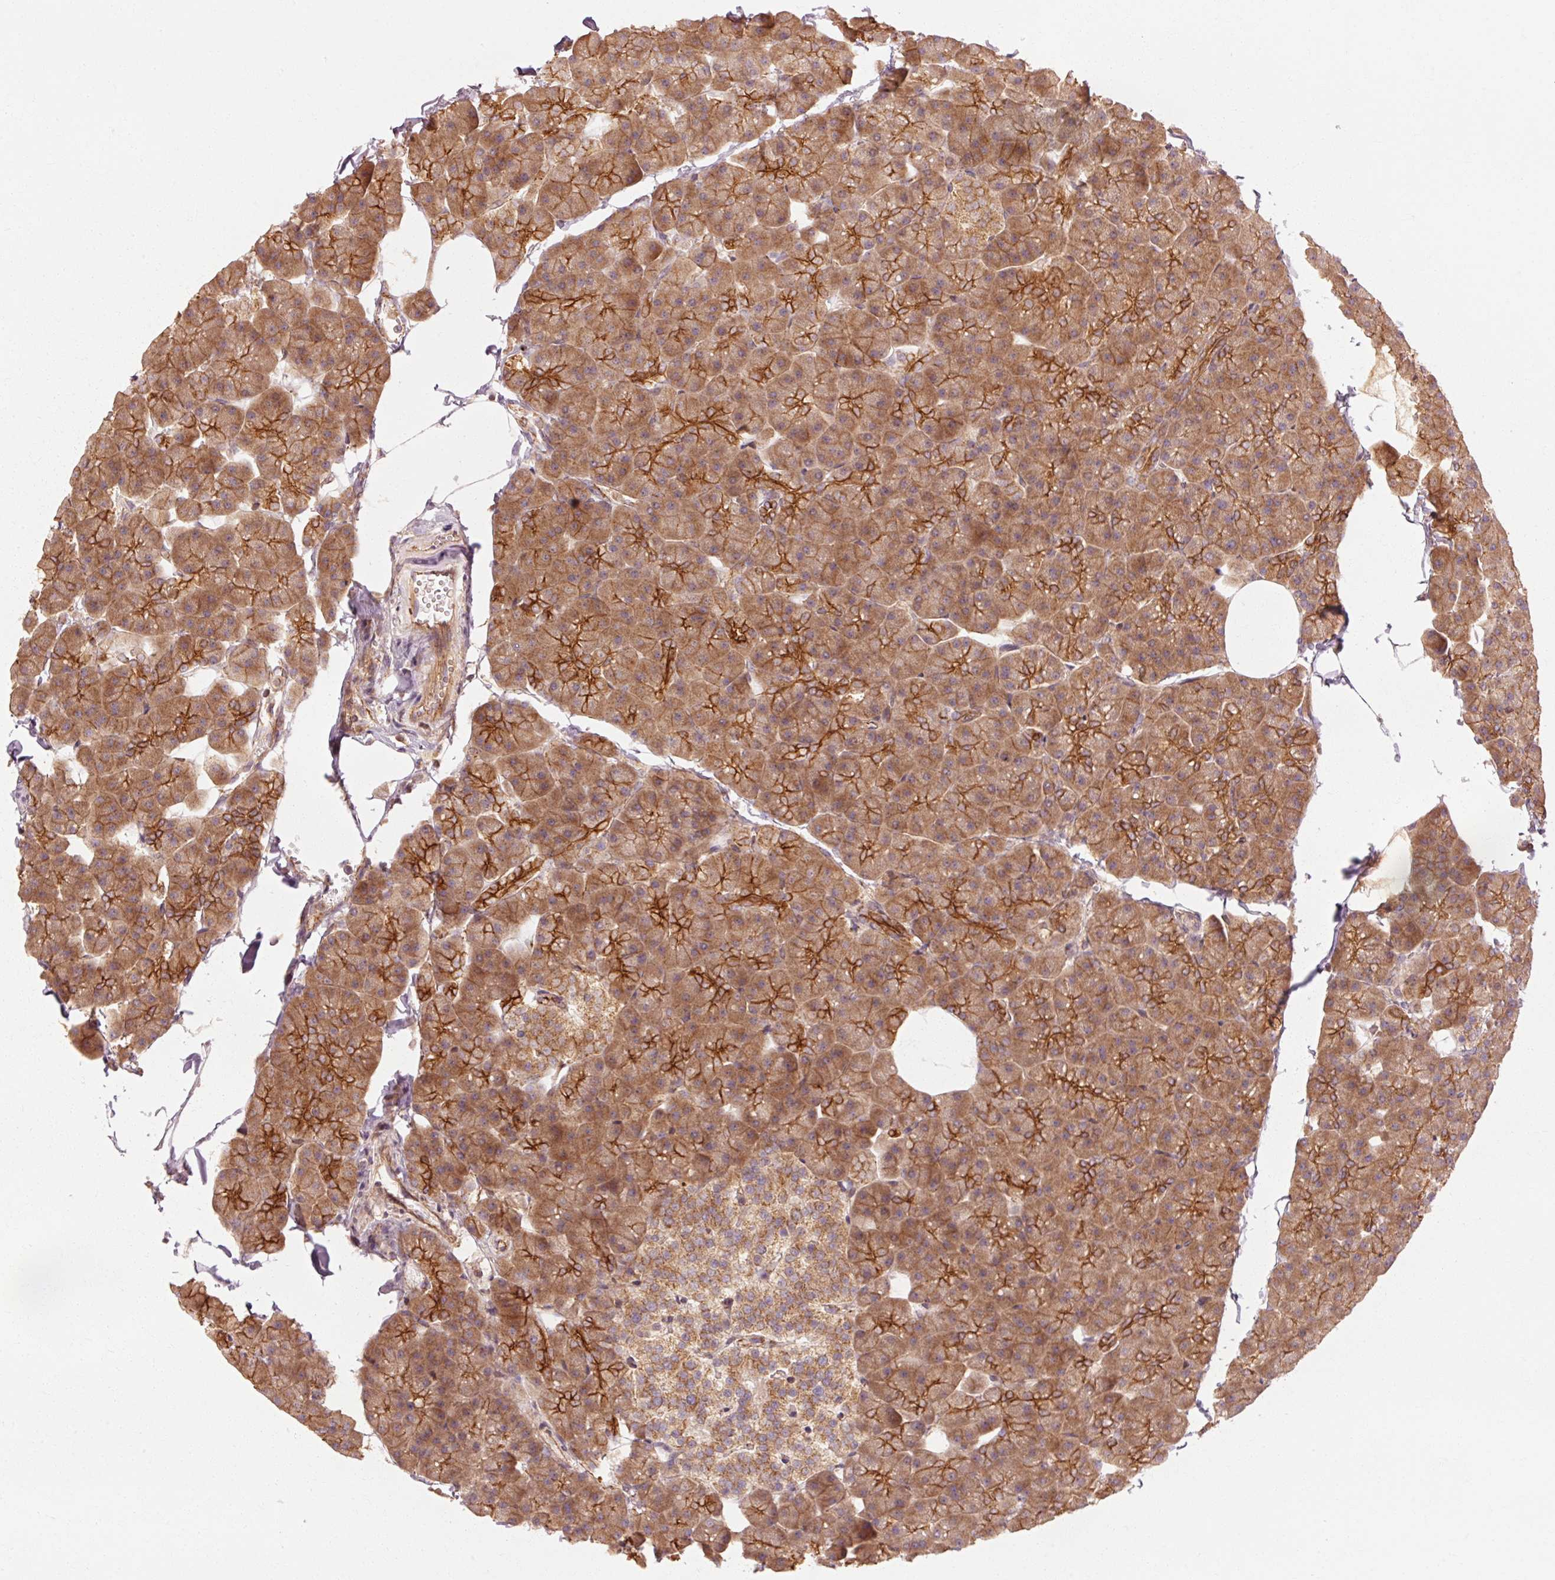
{"staining": {"intensity": "strong", "quantity": ">75%", "location": "cytoplasmic/membranous"}, "tissue": "pancreas", "cell_type": "Exocrine glandular cells", "image_type": "normal", "snomed": [{"axis": "morphology", "description": "Normal tissue, NOS"}, {"axis": "topography", "description": "Pancreas"}], "caption": "DAB immunohistochemical staining of benign pancreas demonstrates strong cytoplasmic/membranous protein positivity in about >75% of exocrine glandular cells. Nuclei are stained in blue.", "gene": "CTNNA1", "patient": {"sex": "male", "age": 35}}